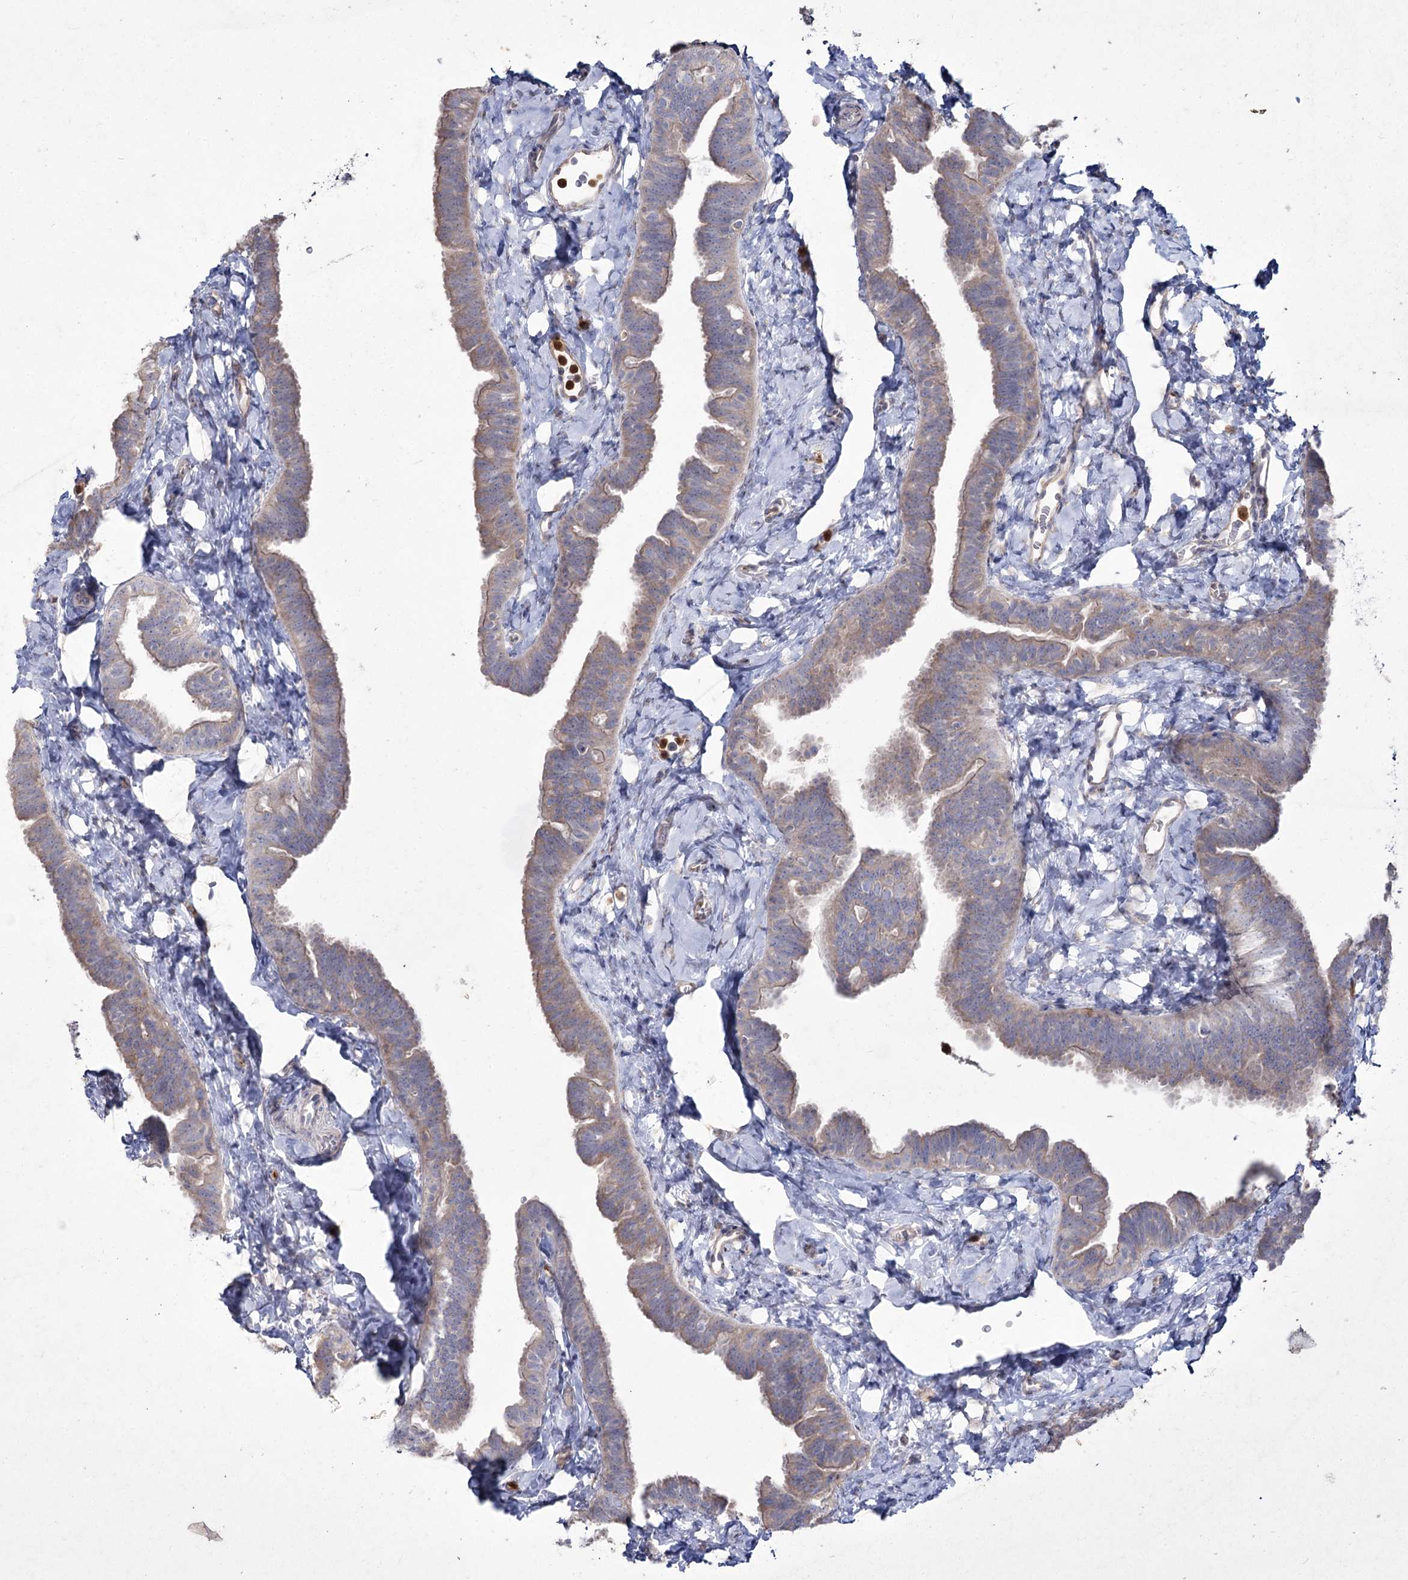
{"staining": {"intensity": "weak", "quantity": "25%-75%", "location": "cytoplasmic/membranous"}, "tissue": "fallopian tube", "cell_type": "Glandular cells", "image_type": "normal", "snomed": [{"axis": "morphology", "description": "Normal tissue, NOS"}, {"axis": "topography", "description": "Fallopian tube"}], "caption": "Immunohistochemical staining of normal human fallopian tube exhibits 25%-75% levels of weak cytoplasmic/membranous protein positivity in about 25%-75% of glandular cells.", "gene": "NIPAL4", "patient": {"sex": "female", "age": 65}}